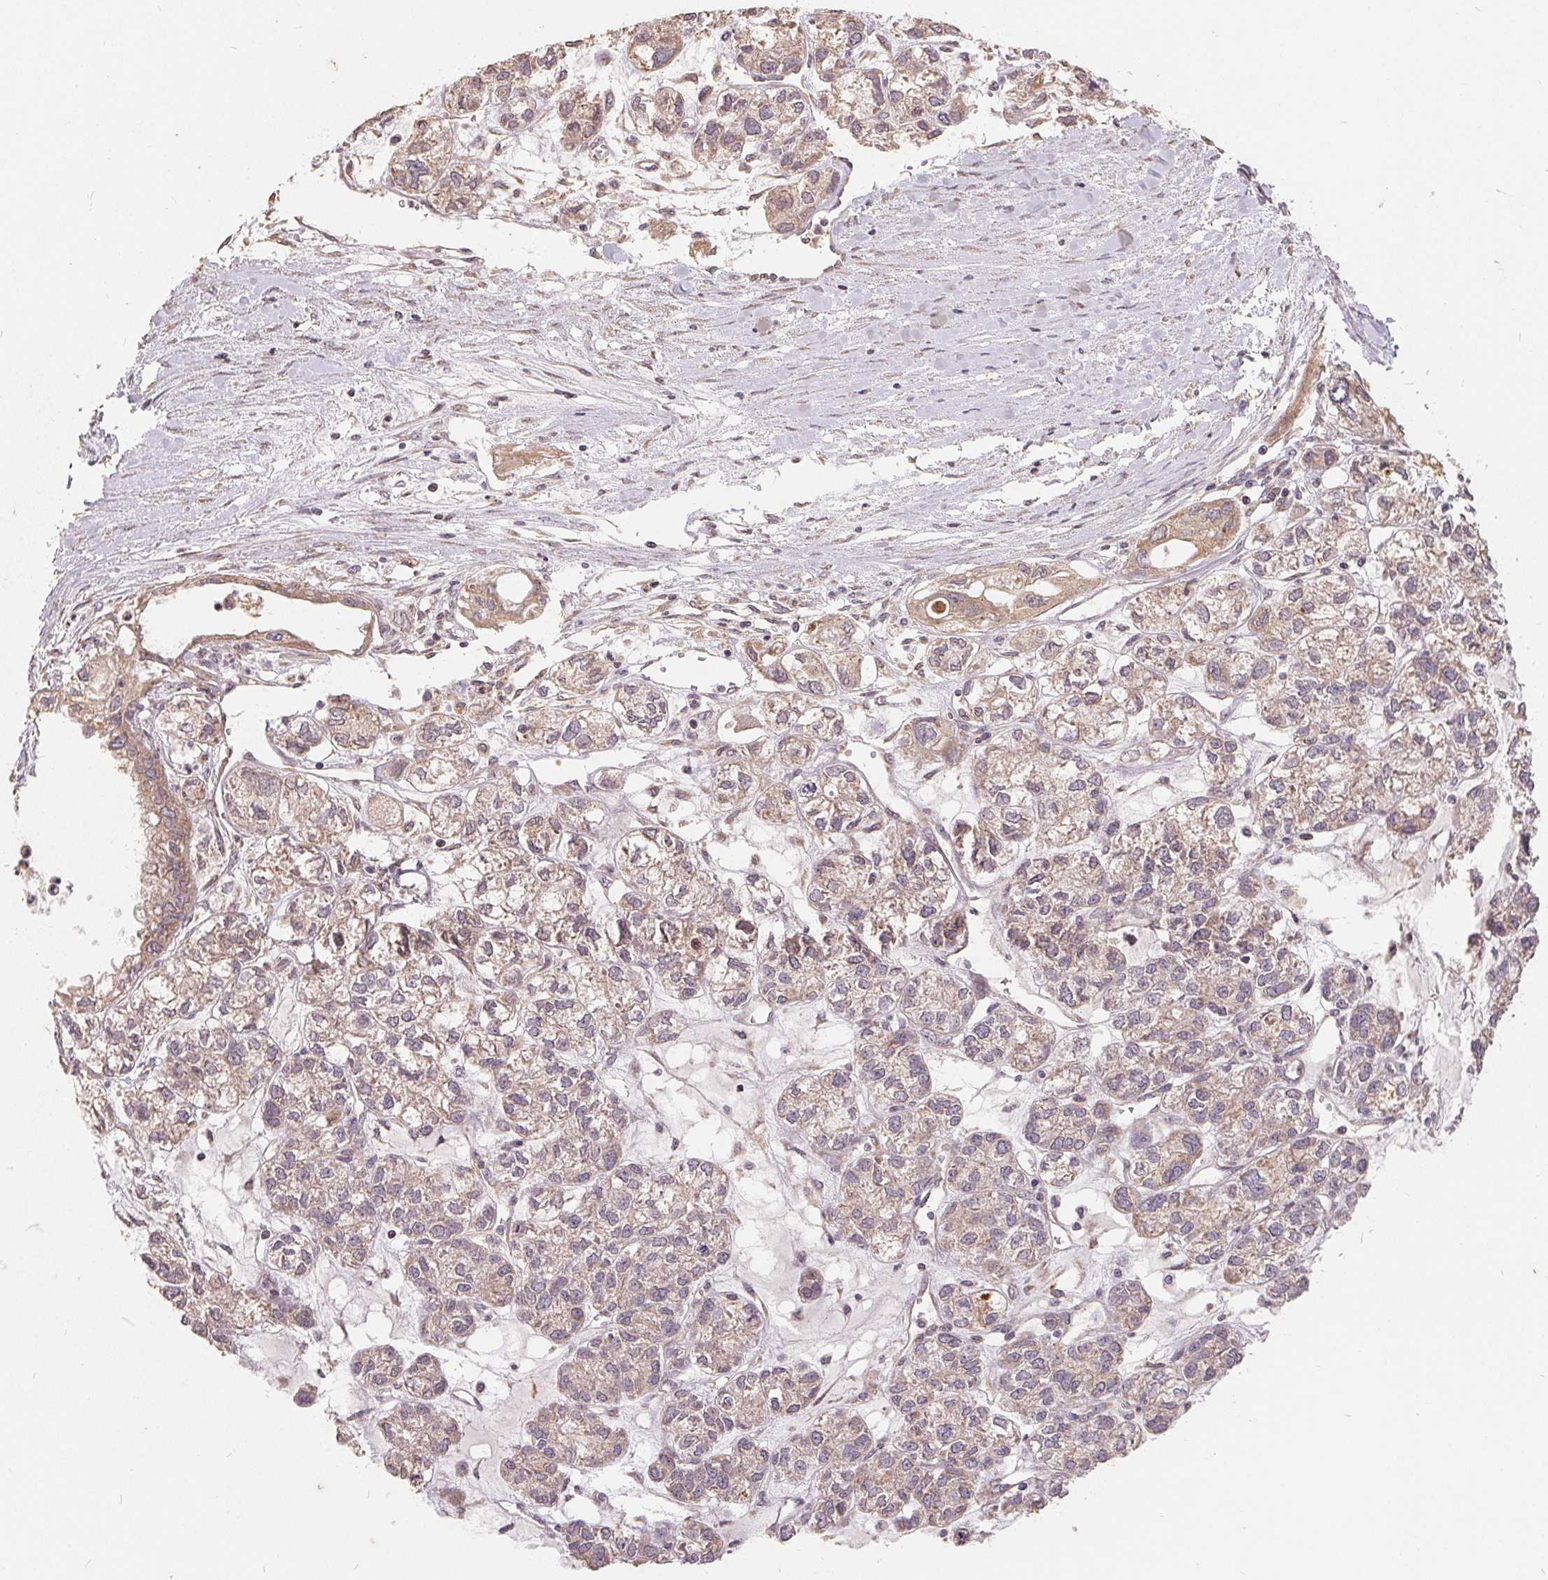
{"staining": {"intensity": "weak", "quantity": "25%-75%", "location": "cytoplasmic/membranous"}, "tissue": "ovarian cancer", "cell_type": "Tumor cells", "image_type": "cancer", "snomed": [{"axis": "morphology", "description": "Carcinoma, endometroid"}, {"axis": "topography", "description": "Ovary"}], "caption": "Immunohistochemistry (IHC) histopathology image of neoplastic tissue: human ovarian cancer (endometroid carcinoma) stained using immunohistochemistry (IHC) shows low levels of weak protein expression localized specifically in the cytoplasmic/membranous of tumor cells, appearing as a cytoplasmic/membranous brown color.", "gene": "CDIPT", "patient": {"sex": "female", "age": 64}}